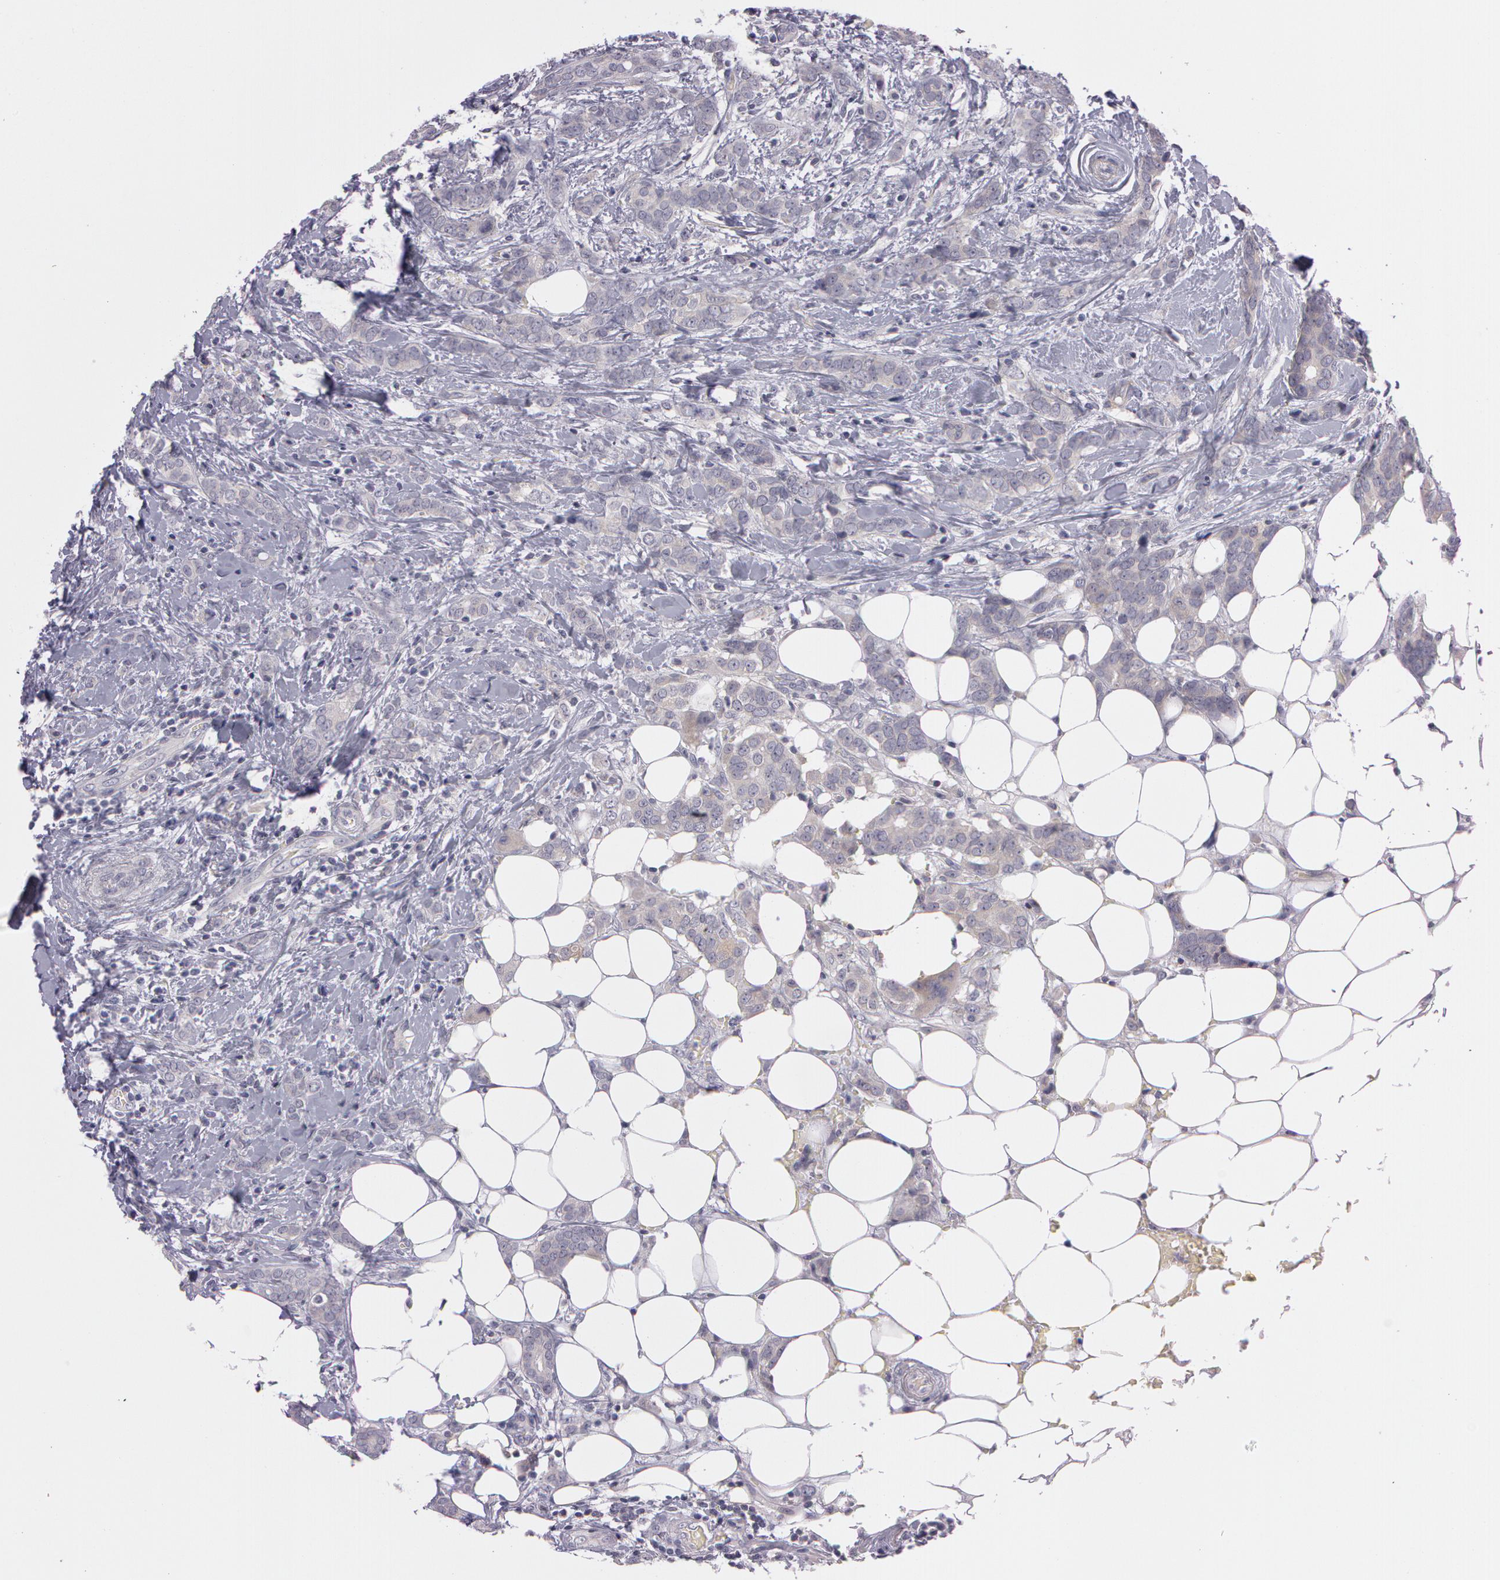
{"staining": {"intensity": "weak", "quantity": "25%-75%", "location": "cytoplasmic/membranous"}, "tissue": "breast cancer", "cell_type": "Tumor cells", "image_type": "cancer", "snomed": [{"axis": "morphology", "description": "Duct carcinoma"}, {"axis": "topography", "description": "Breast"}], "caption": "This is a photomicrograph of immunohistochemistry staining of breast cancer (invasive ductal carcinoma), which shows weak expression in the cytoplasmic/membranous of tumor cells.", "gene": "MXRA5", "patient": {"sex": "female", "age": 53}}